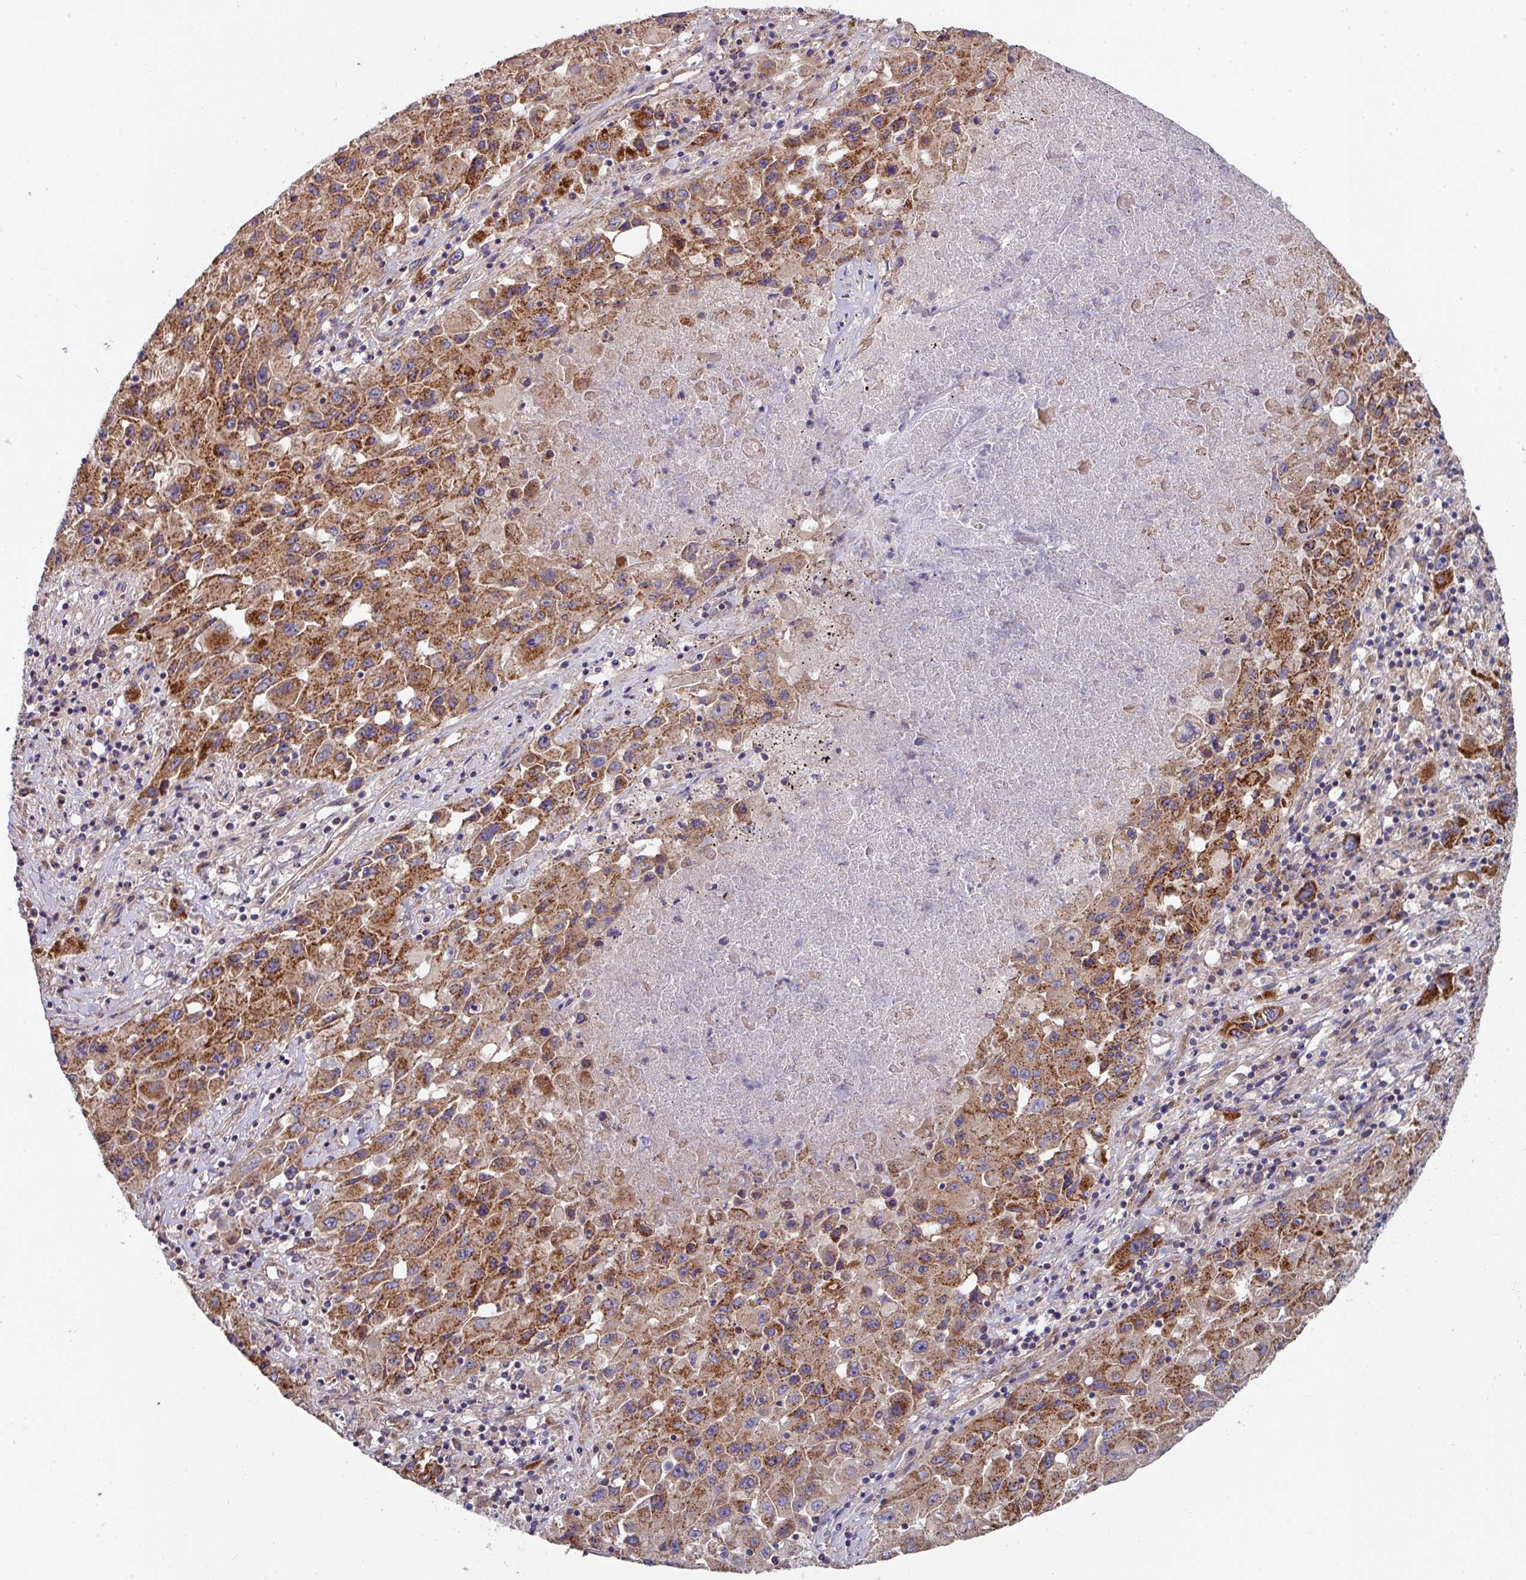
{"staining": {"intensity": "moderate", "quantity": ">75%", "location": "cytoplasmic/membranous"}, "tissue": "lung cancer", "cell_type": "Tumor cells", "image_type": "cancer", "snomed": [{"axis": "morphology", "description": "Squamous cell carcinoma, NOS"}, {"axis": "topography", "description": "Lung"}], "caption": "High-magnification brightfield microscopy of lung cancer stained with DAB (3,3'-diaminobenzidine) (brown) and counterstained with hematoxylin (blue). tumor cells exhibit moderate cytoplasmic/membranous expression is seen in about>75% of cells. (brown staining indicates protein expression, while blue staining denotes nuclei).", "gene": "DCAF12L2", "patient": {"sex": "male", "age": 63}}